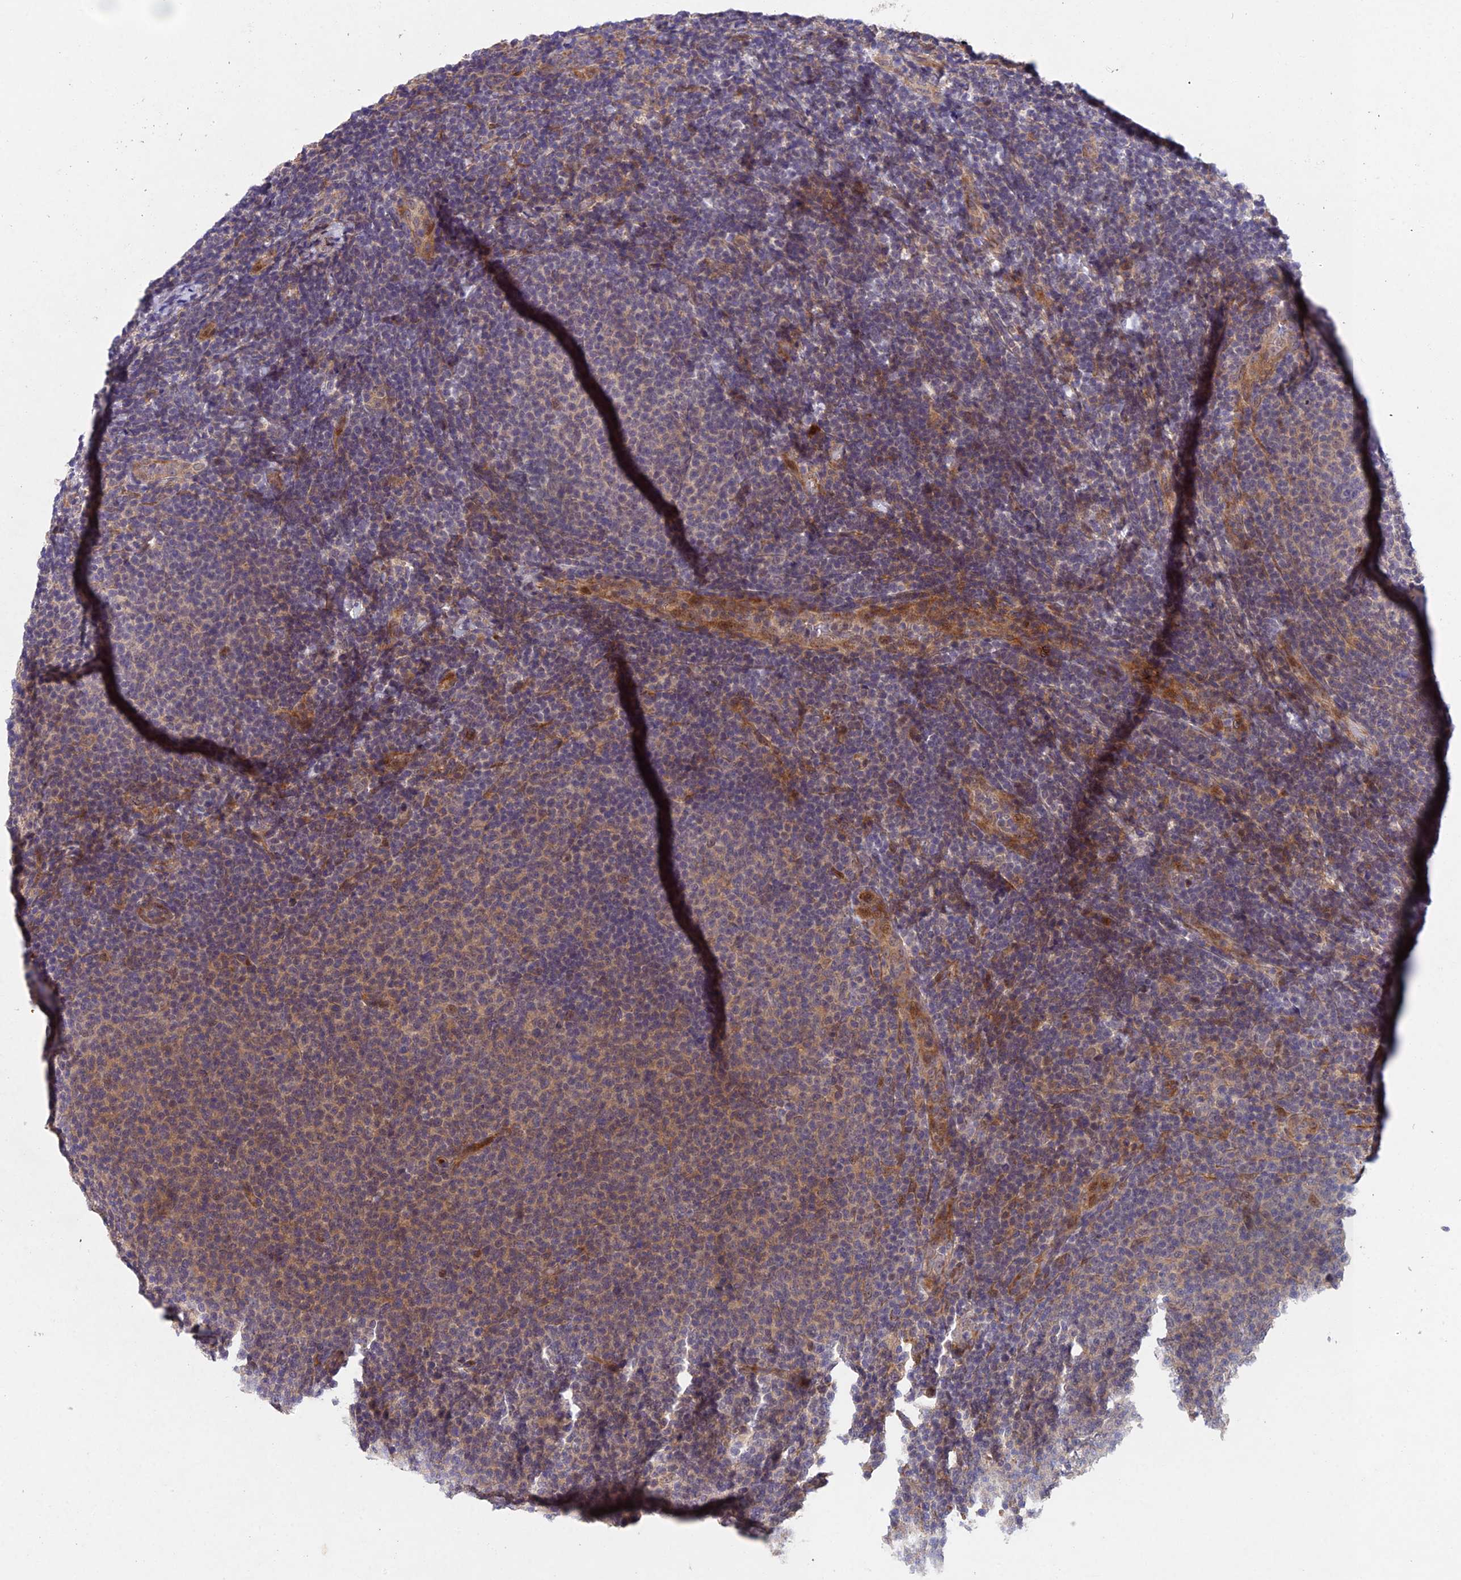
{"staining": {"intensity": "weak", "quantity": "<25%", "location": "cytoplasmic/membranous"}, "tissue": "lymphoma", "cell_type": "Tumor cells", "image_type": "cancer", "snomed": [{"axis": "morphology", "description": "Malignant lymphoma, non-Hodgkin's type, Low grade"}, {"axis": "topography", "description": "Lymph node"}], "caption": "Low-grade malignant lymphoma, non-Hodgkin's type was stained to show a protein in brown. There is no significant expression in tumor cells. (DAB (3,3'-diaminobenzidine) immunohistochemistry visualized using brightfield microscopy, high magnification).", "gene": "NSMCE1", "patient": {"sex": "male", "age": 66}}